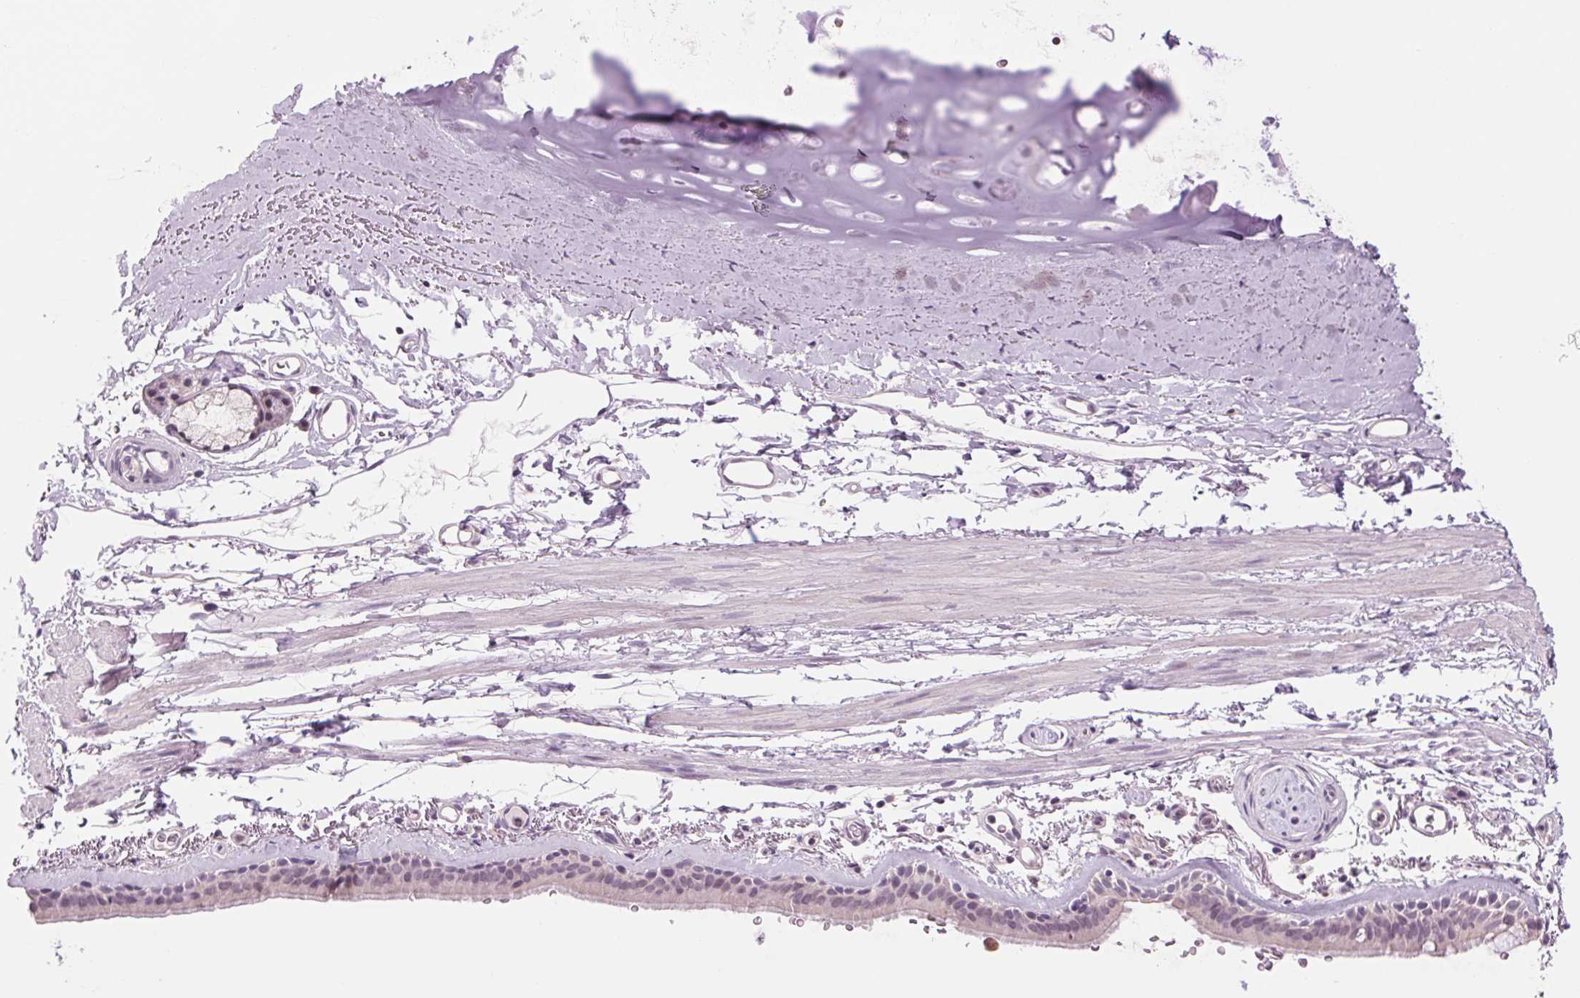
{"staining": {"intensity": "negative", "quantity": "none", "location": "none"}, "tissue": "bronchus", "cell_type": "Respiratory epithelial cells", "image_type": "normal", "snomed": [{"axis": "morphology", "description": "Normal tissue, NOS"}, {"axis": "topography", "description": "Lymph node"}, {"axis": "topography", "description": "Bronchus"}], "caption": "The IHC photomicrograph has no significant positivity in respiratory epithelial cells of bronchus. (DAB (3,3'-diaminobenzidine) IHC with hematoxylin counter stain).", "gene": "MPO", "patient": {"sex": "female", "age": 70}}